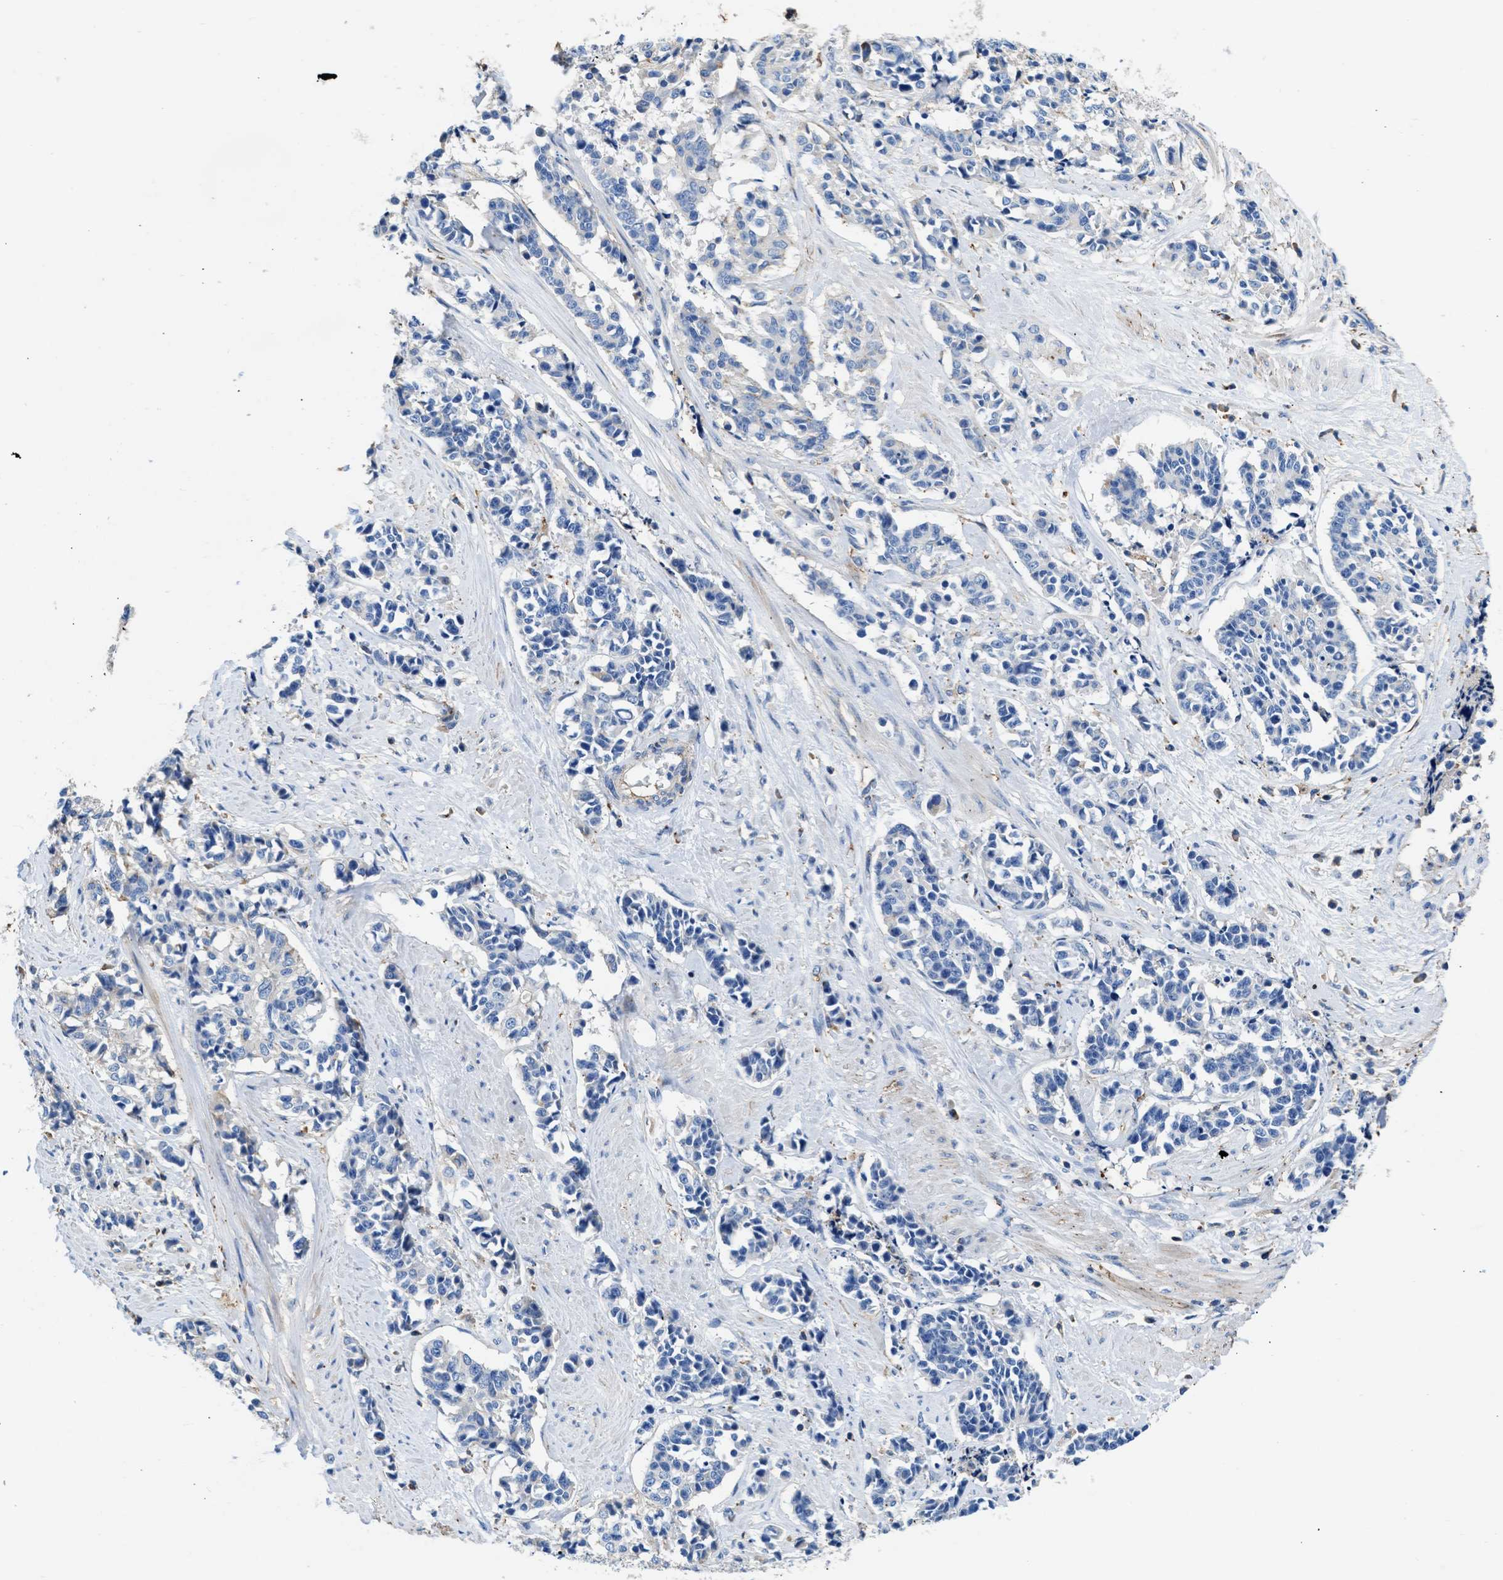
{"staining": {"intensity": "negative", "quantity": "none", "location": "none"}, "tissue": "cervical cancer", "cell_type": "Tumor cells", "image_type": "cancer", "snomed": [{"axis": "morphology", "description": "Squamous cell carcinoma, NOS"}, {"axis": "topography", "description": "Cervix"}], "caption": "Micrograph shows no protein positivity in tumor cells of cervical squamous cell carcinoma tissue.", "gene": "KCNQ4", "patient": {"sex": "female", "age": 35}}